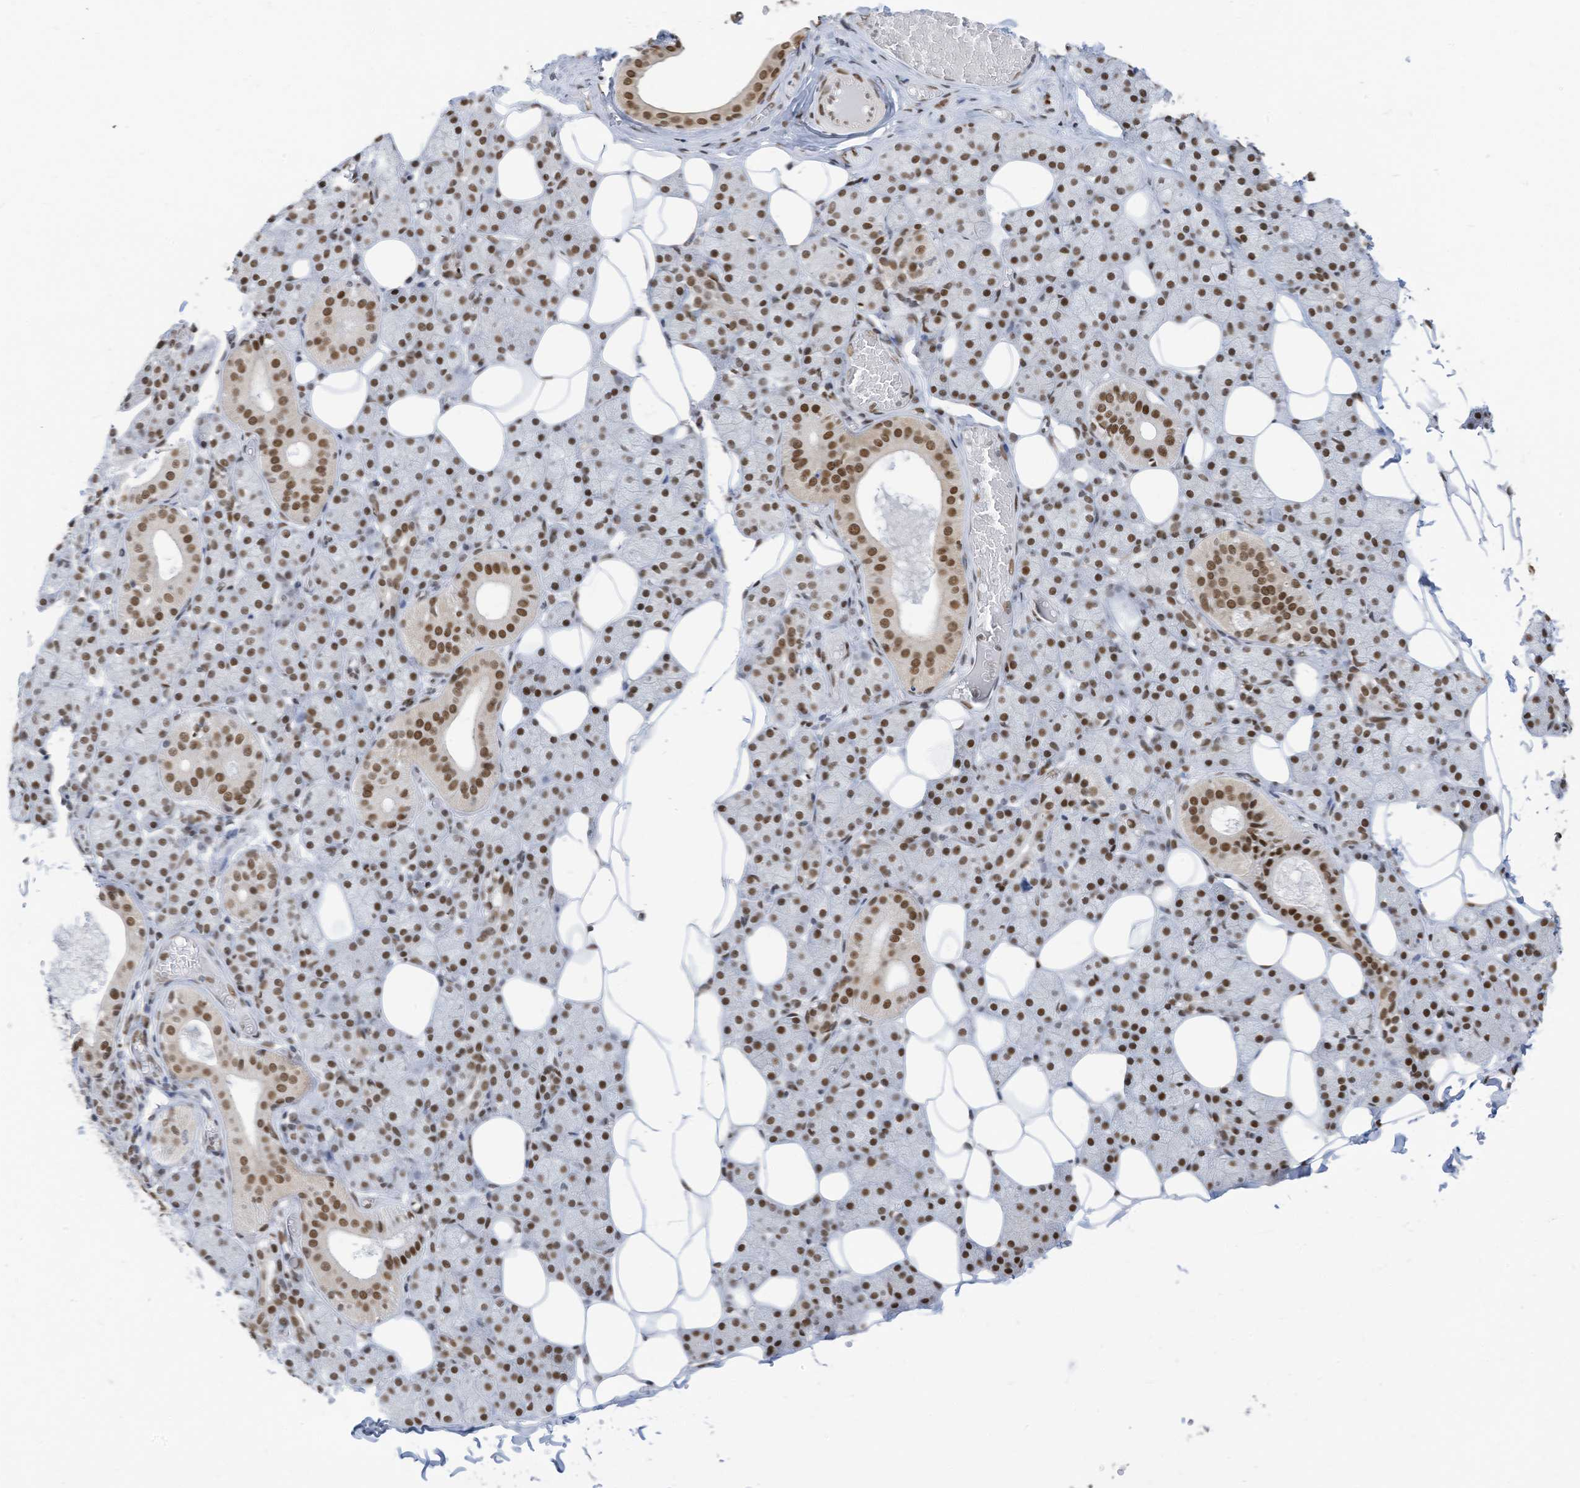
{"staining": {"intensity": "moderate", "quantity": ">75%", "location": "nuclear"}, "tissue": "salivary gland", "cell_type": "Glandular cells", "image_type": "normal", "snomed": [{"axis": "morphology", "description": "Normal tissue, NOS"}, {"axis": "topography", "description": "Salivary gland"}], "caption": "This micrograph reveals IHC staining of normal human salivary gland, with medium moderate nuclear positivity in approximately >75% of glandular cells.", "gene": "KHSRP", "patient": {"sex": "female", "age": 33}}